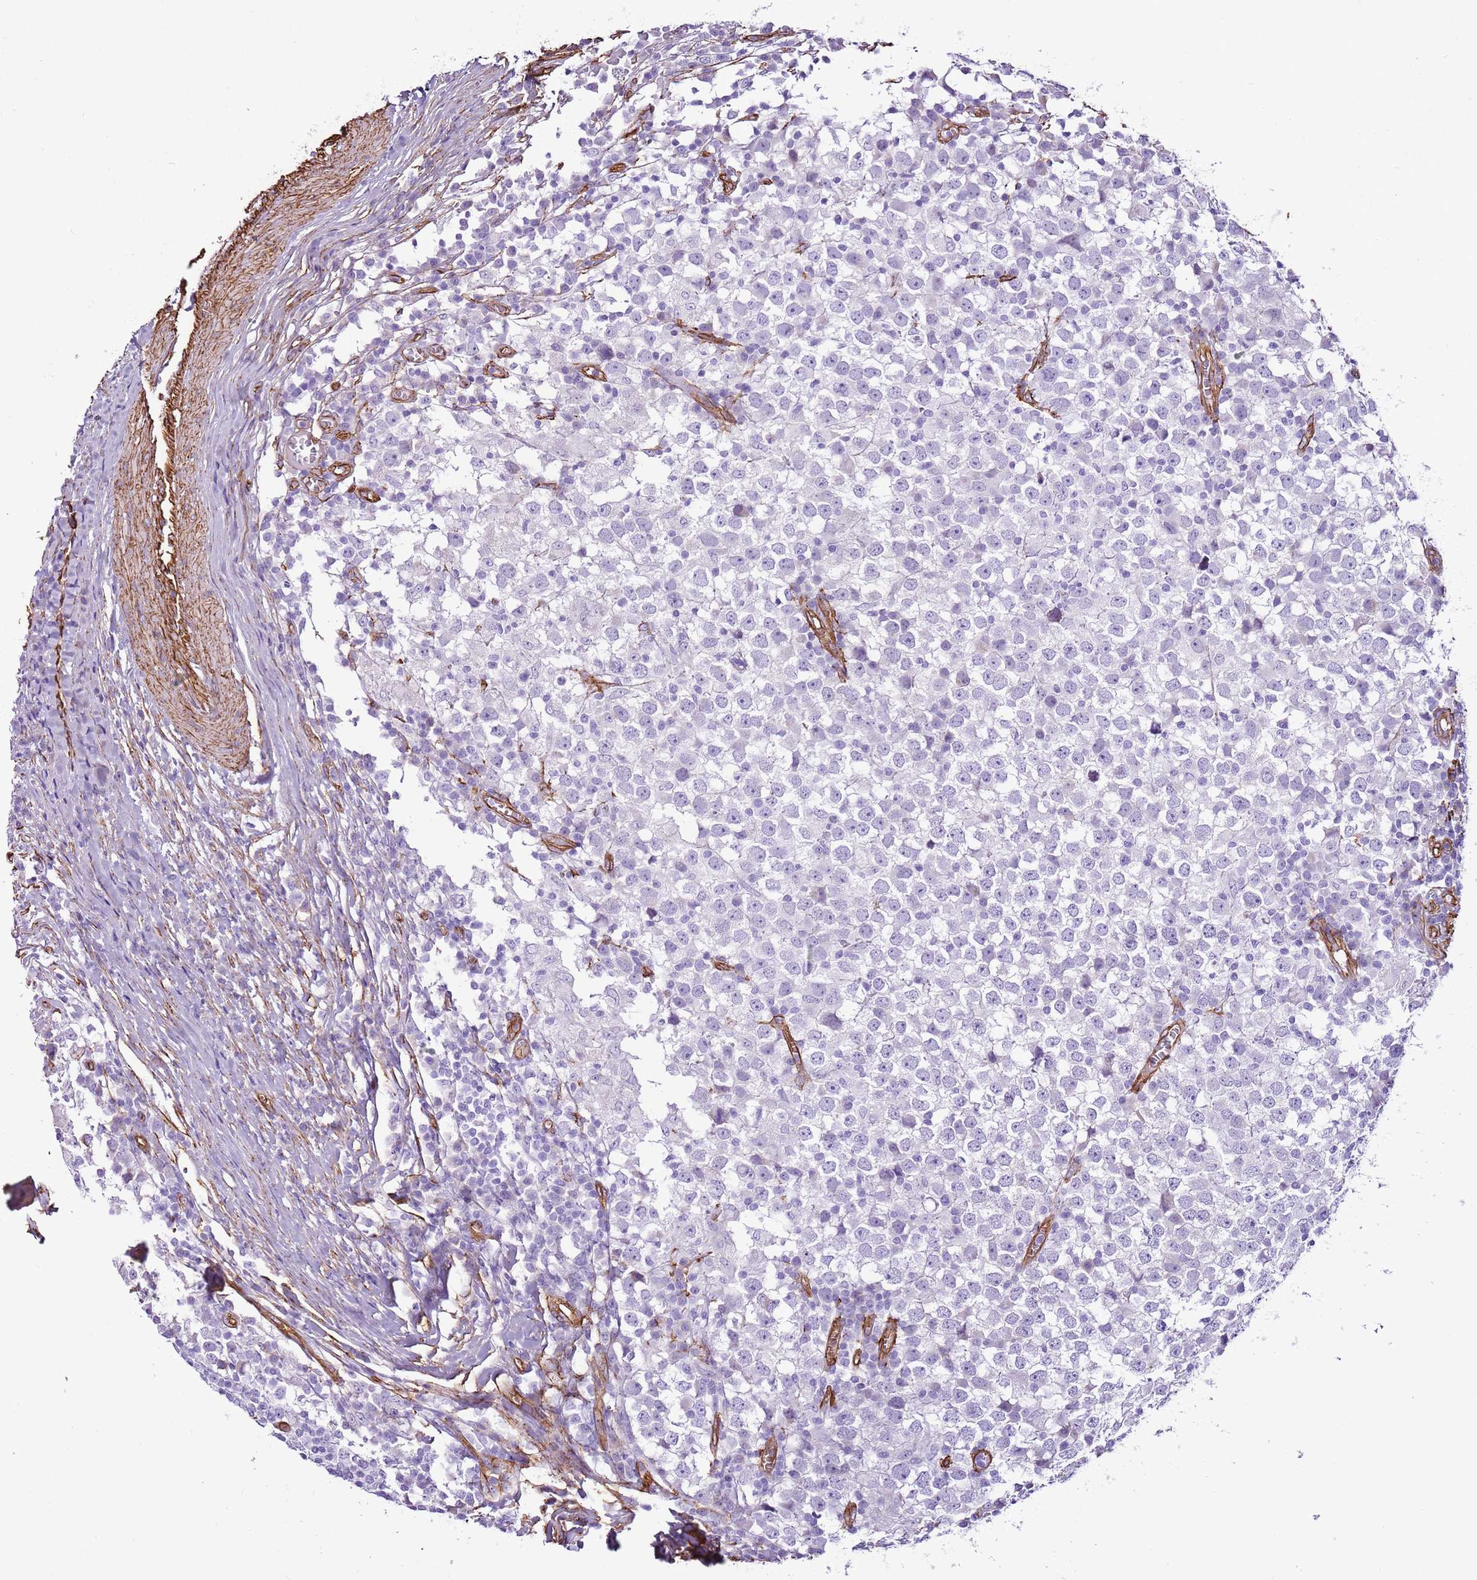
{"staining": {"intensity": "negative", "quantity": "none", "location": "none"}, "tissue": "testis cancer", "cell_type": "Tumor cells", "image_type": "cancer", "snomed": [{"axis": "morphology", "description": "Seminoma, NOS"}, {"axis": "topography", "description": "Testis"}], "caption": "Testis cancer (seminoma) was stained to show a protein in brown. There is no significant positivity in tumor cells. (Immunohistochemistry (ihc), brightfield microscopy, high magnification).", "gene": "CTDSPL", "patient": {"sex": "male", "age": 65}}